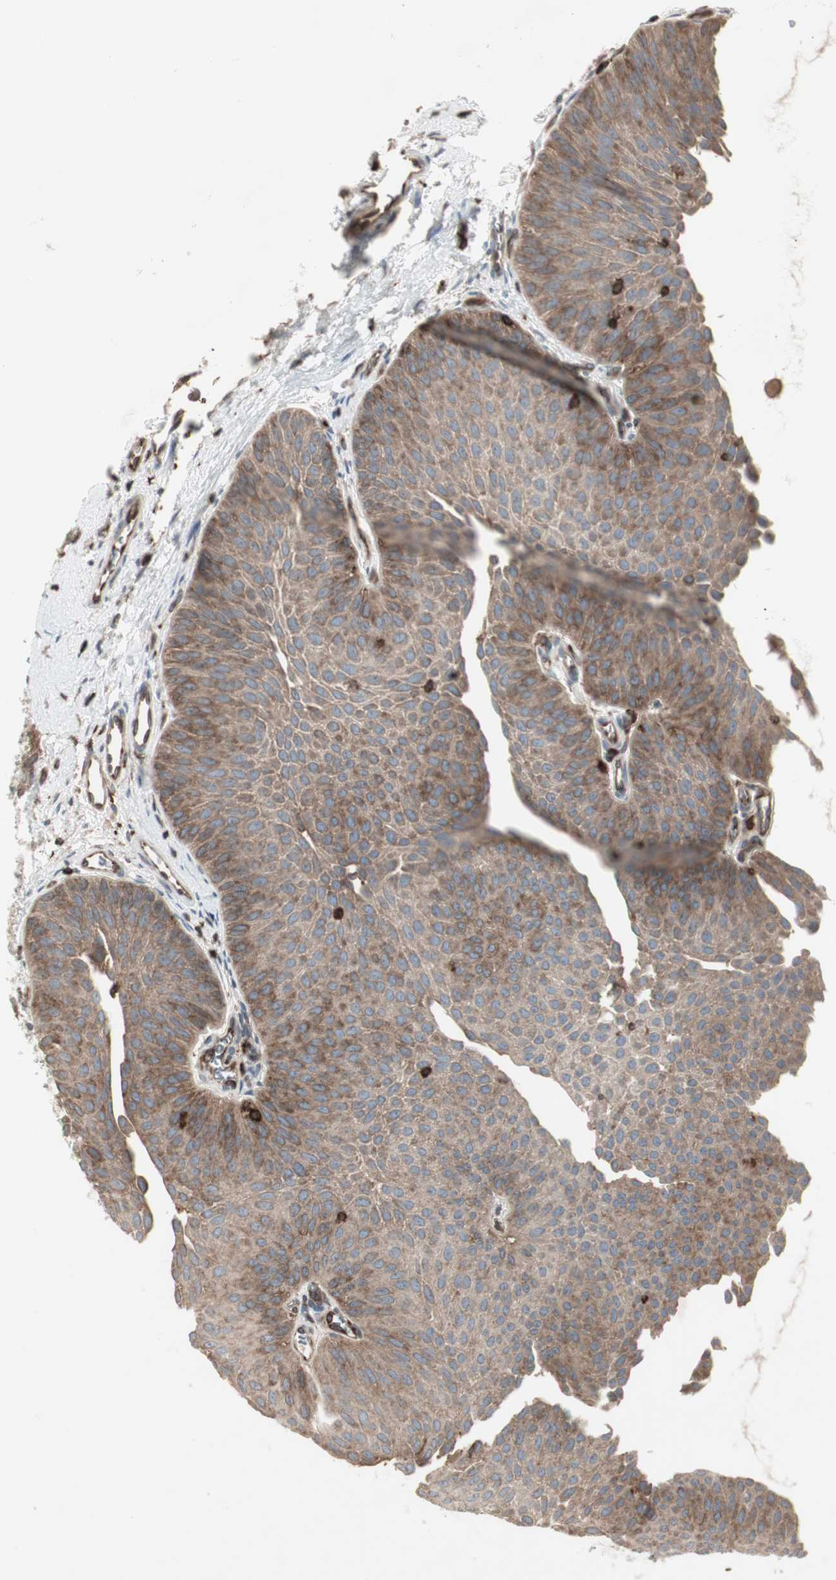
{"staining": {"intensity": "moderate", "quantity": "<25%", "location": "cytoplasmic/membranous"}, "tissue": "urothelial cancer", "cell_type": "Tumor cells", "image_type": "cancer", "snomed": [{"axis": "morphology", "description": "Urothelial carcinoma, Low grade"}, {"axis": "topography", "description": "Urinary bladder"}], "caption": "High-power microscopy captured an immunohistochemistry (IHC) photomicrograph of urothelial carcinoma (low-grade), revealing moderate cytoplasmic/membranous staining in about <25% of tumor cells. The staining is performed using DAB brown chromogen to label protein expression. The nuclei are counter-stained blue using hematoxylin.", "gene": "ARHGEF1", "patient": {"sex": "female", "age": 60}}